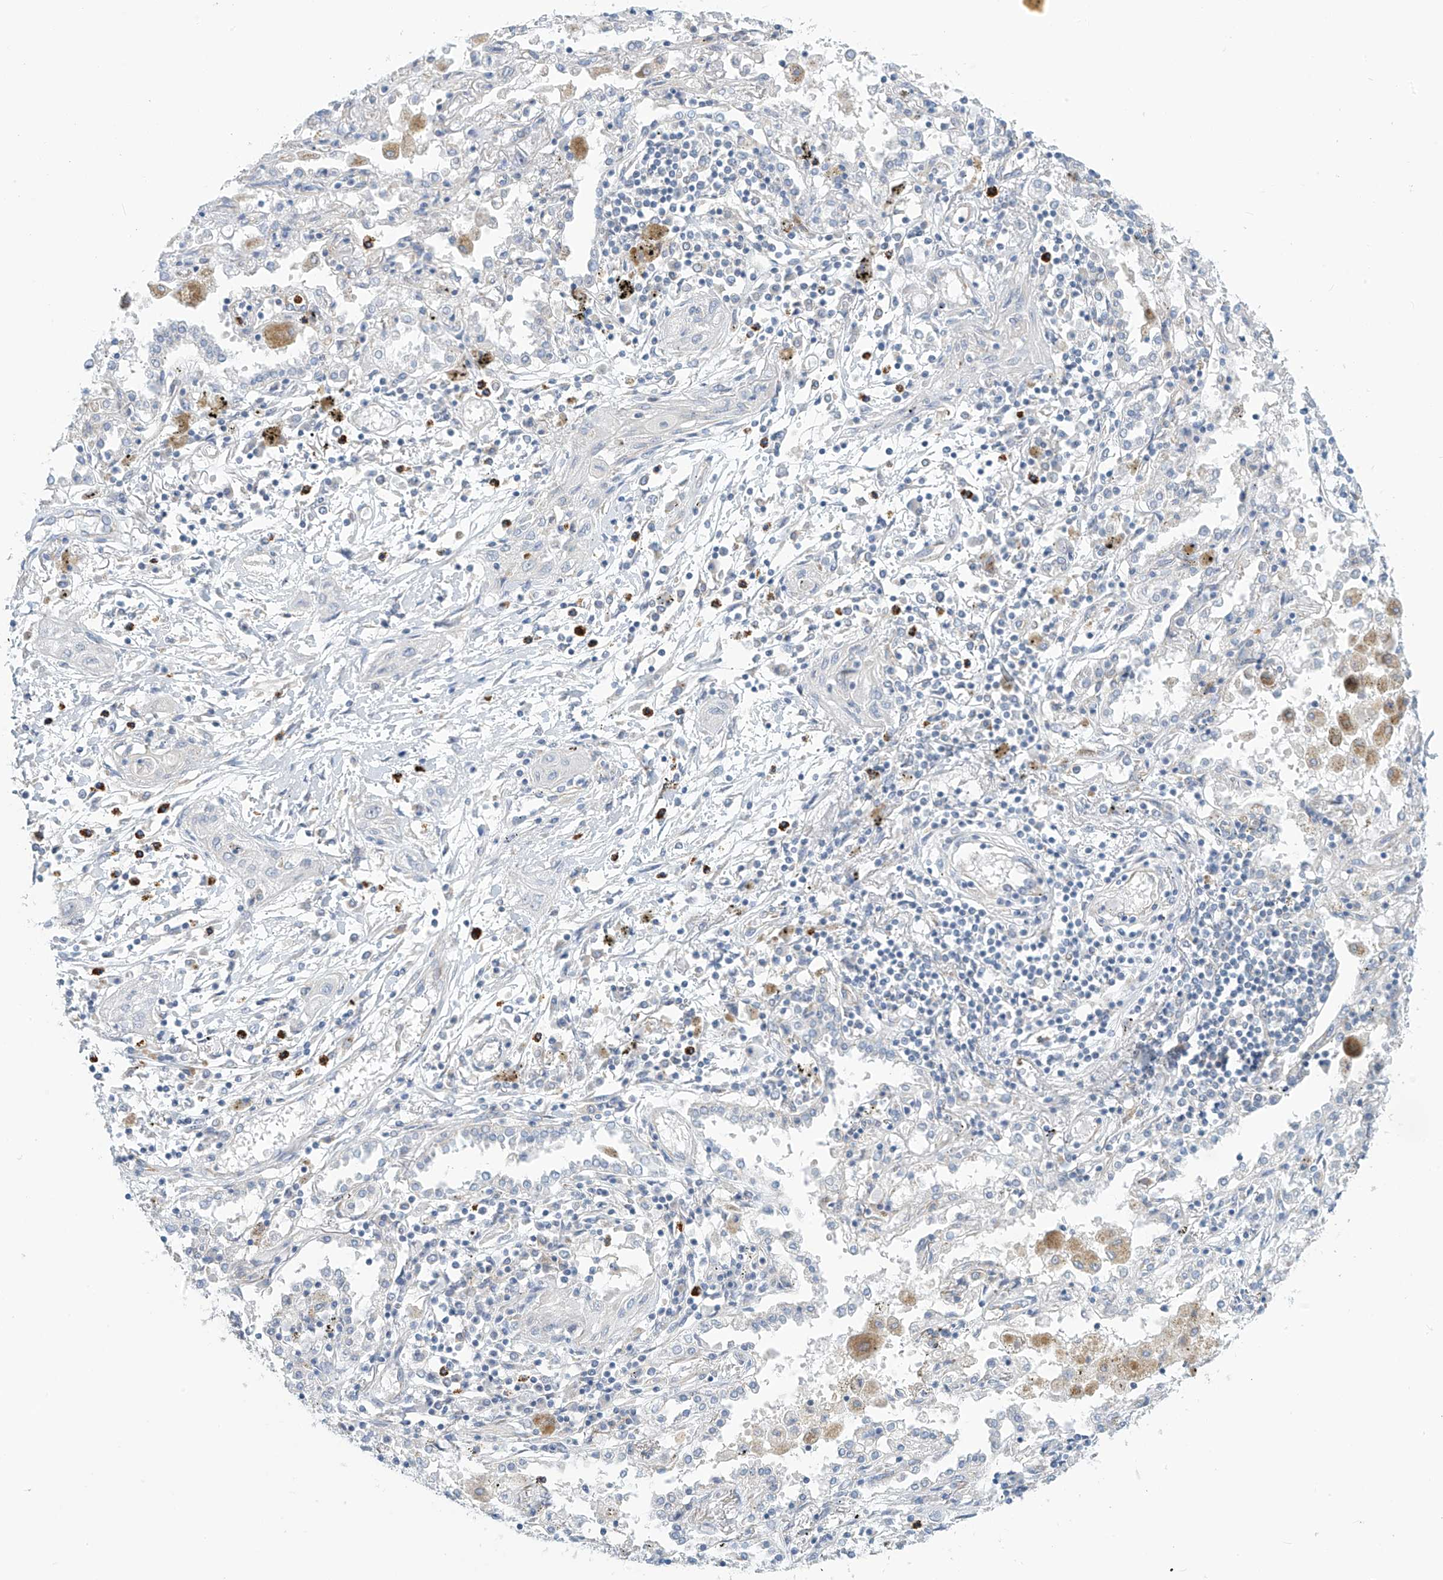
{"staining": {"intensity": "negative", "quantity": "none", "location": "none"}, "tissue": "lung cancer", "cell_type": "Tumor cells", "image_type": "cancer", "snomed": [{"axis": "morphology", "description": "Squamous cell carcinoma, NOS"}, {"axis": "topography", "description": "Lung"}], "caption": "Tumor cells are negative for protein expression in human lung cancer (squamous cell carcinoma).", "gene": "SLC6A12", "patient": {"sex": "female", "age": 47}}